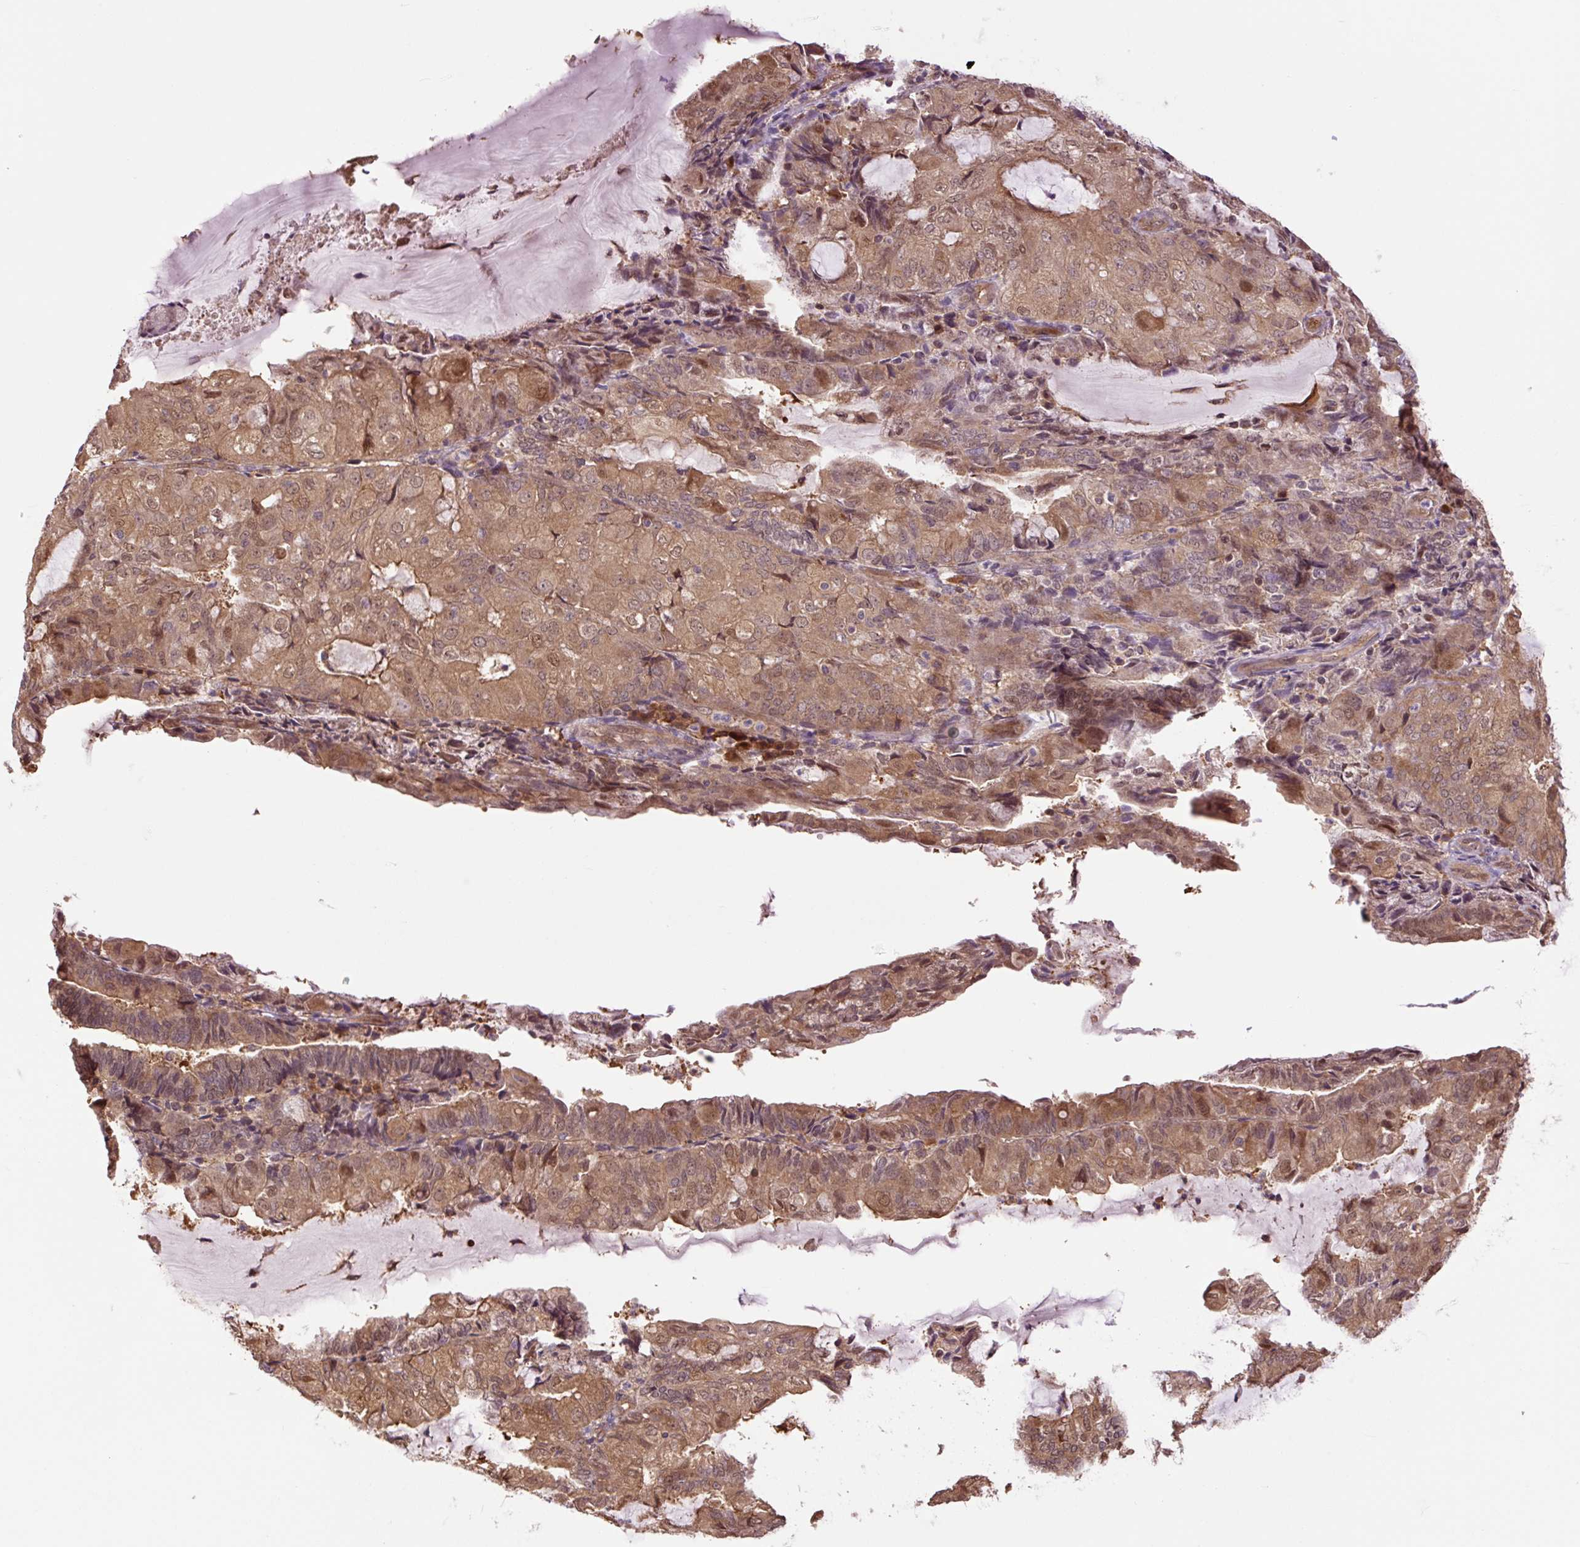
{"staining": {"intensity": "moderate", "quantity": ">75%", "location": "cytoplasmic/membranous,nuclear"}, "tissue": "endometrial cancer", "cell_type": "Tumor cells", "image_type": "cancer", "snomed": [{"axis": "morphology", "description": "Adenocarcinoma, NOS"}, {"axis": "topography", "description": "Endometrium"}], "caption": "A high-resolution photomicrograph shows immunohistochemistry (IHC) staining of endometrial cancer, which displays moderate cytoplasmic/membranous and nuclear positivity in approximately >75% of tumor cells.", "gene": "TPT1", "patient": {"sex": "female", "age": 81}}